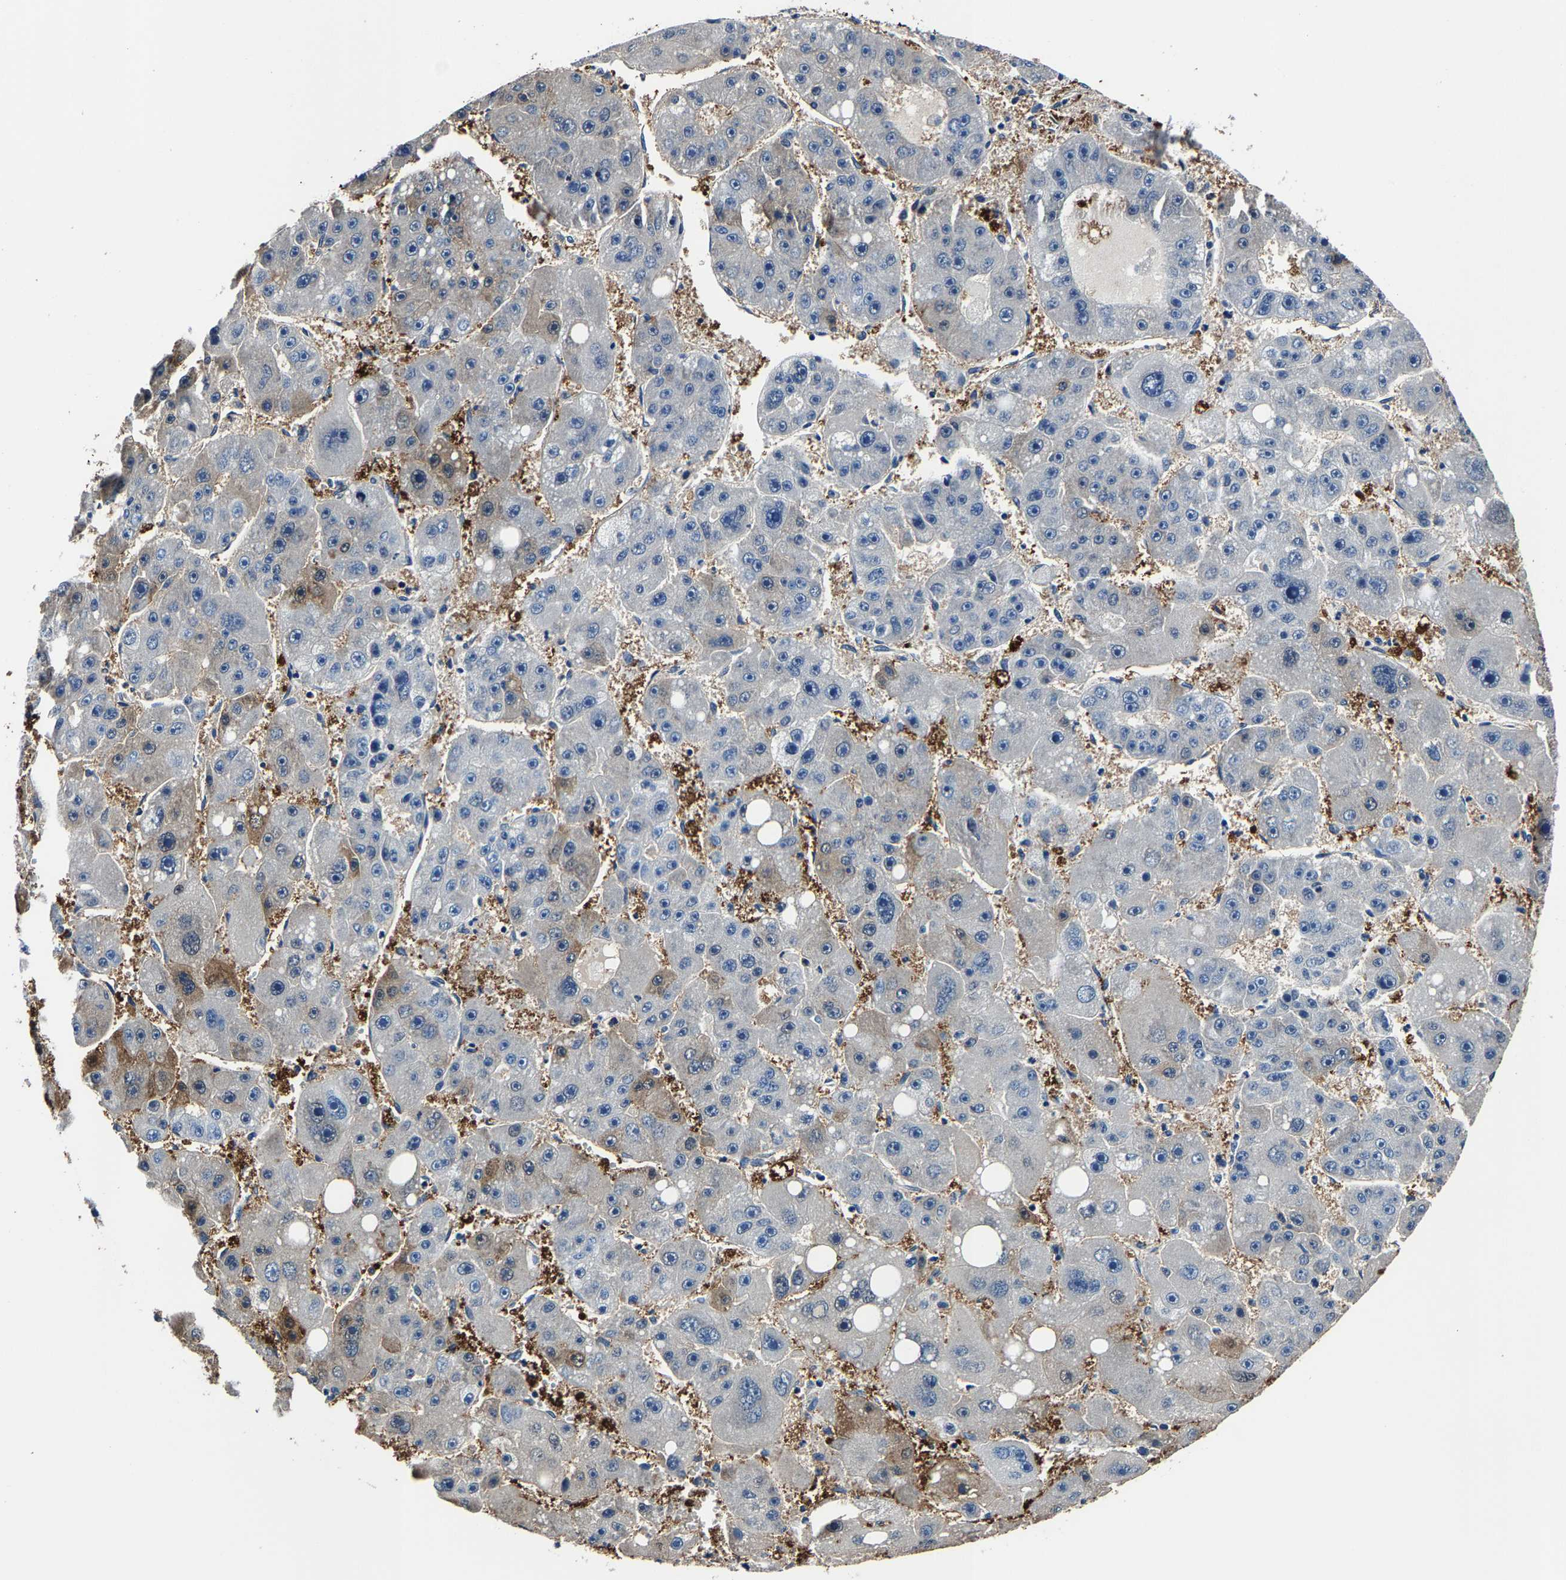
{"staining": {"intensity": "weak", "quantity": "<25%", "location": "cytoplasmic/membranous"}, "tissue": "liver cancer", "cell_type": "Tumor cells", "image_type": "cancer", "snomed": [{"axis": "morphology", "description": "Carcinoma, Hepatocellular, NOS"}, {"axis": "topography", "description": "Liver"}], "caption": "Photomicrograph shows no protein staining in tumor cells of liver cancer tissue. (Brightfield microscopy of DAB (3,3'-diaminobenzidine) IHC at high magnification).", "gene": "ALDOB", "patient": {"sex": "female", "age": 61}}